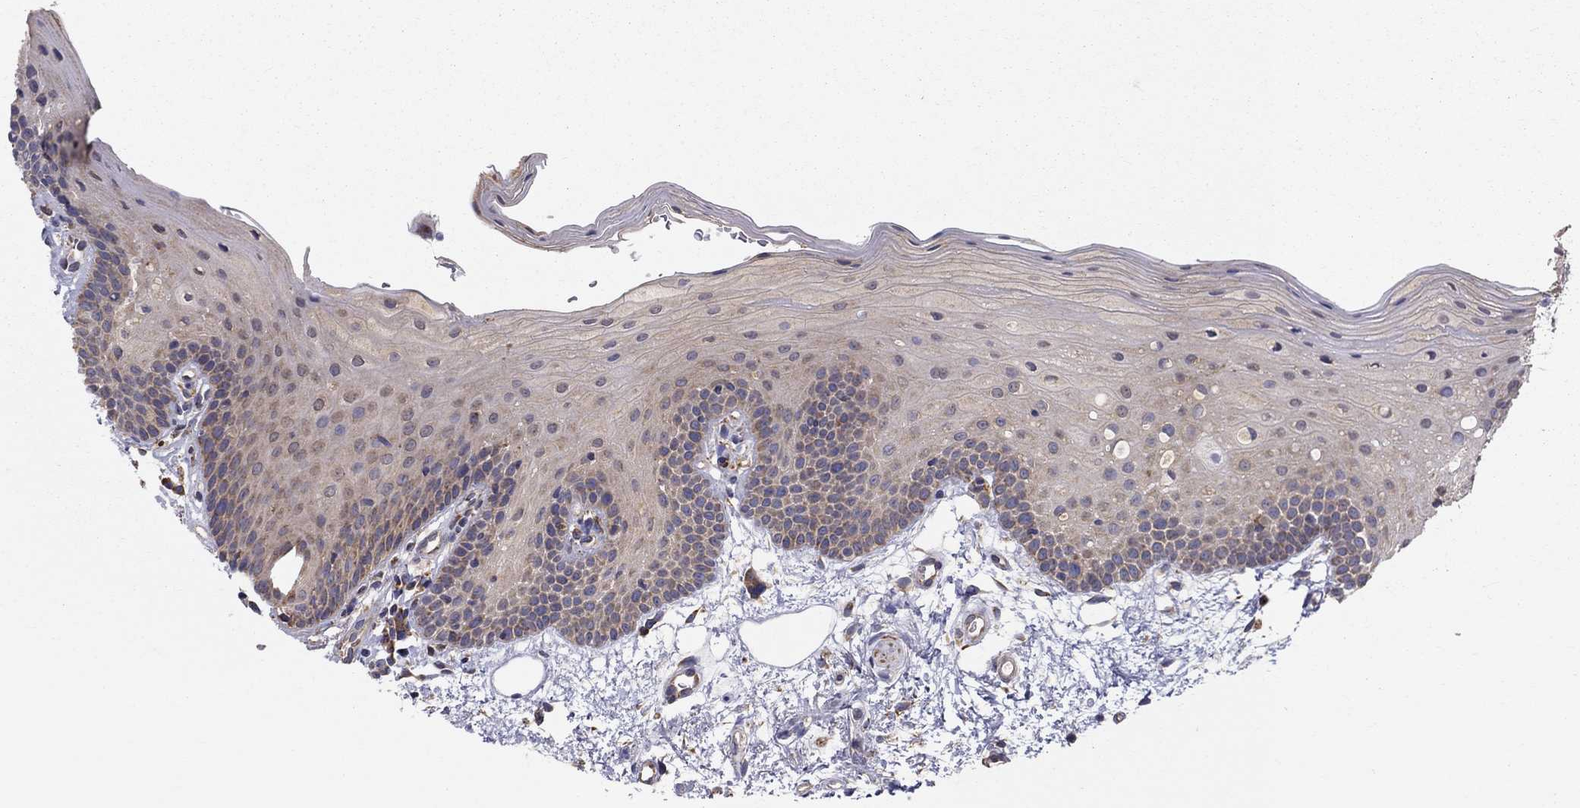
{"staining": {"intensity": "negative", "quantity": "none", "location": "none"}, "tissue": "oral mucosa", "cell_type": "Squamous epithelial cells", "image_type": "normal", "snomed": [{"axis": "morphology", "description": "Normal tissue, NOS"}, {"axis": "topography", "description": "Oral tissue"}, {"axis": "topography", "description": "Tounge, NOS"}], "caption": "Unremarkable oral mucosa was stained to show a protein in brown. There is no significant expression in squamous epithelial cells.", "gene": "PRDX4", "patient": {"sex": "female", "age": 83}}